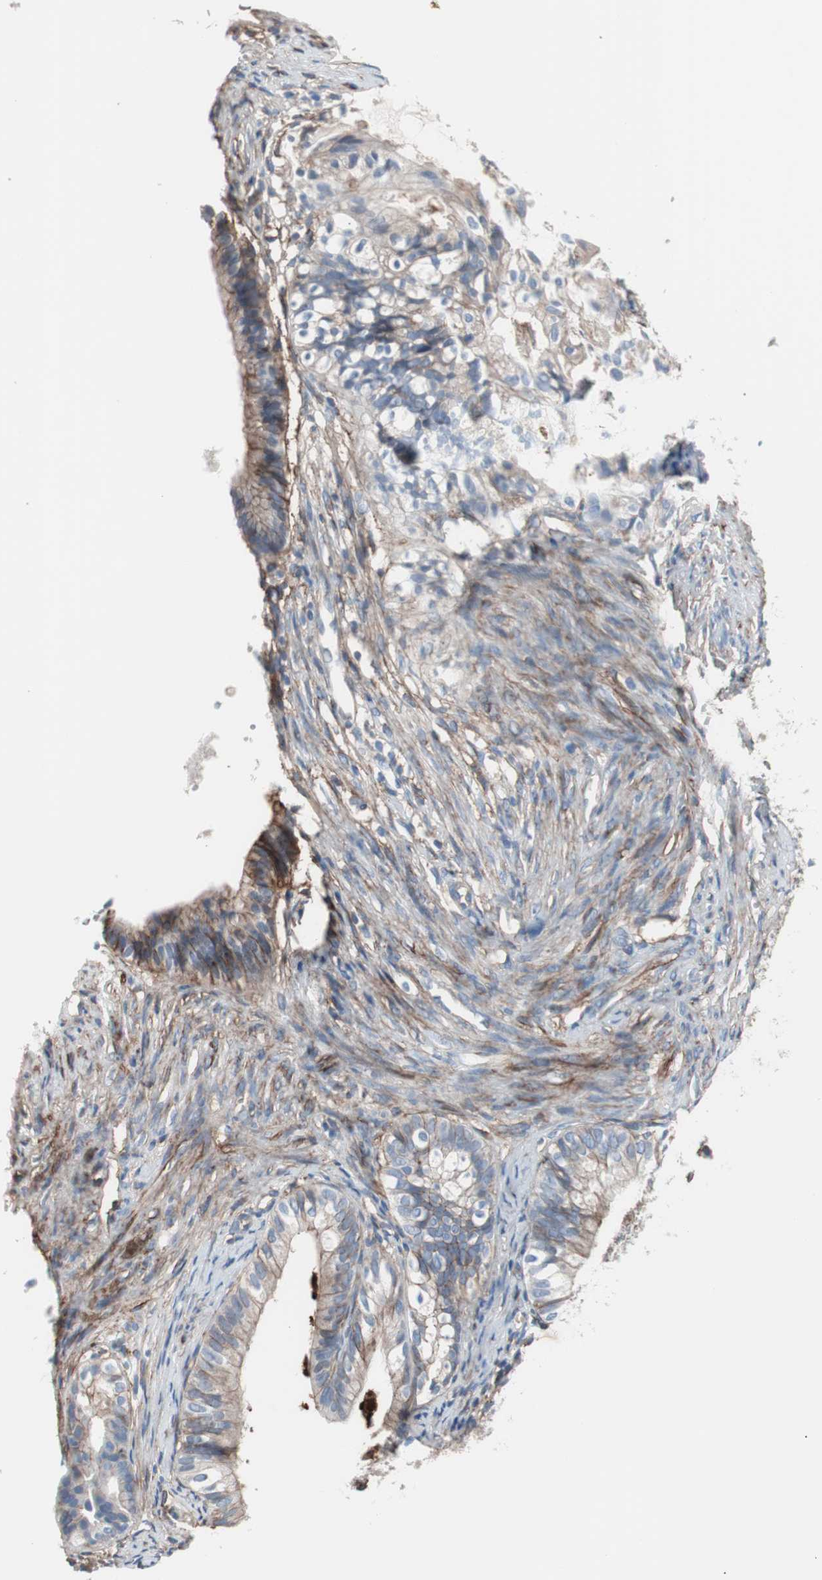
{"staining": {"intensity": "moderate", "quantity": "25%-75%", "location": "cytoplasmic/membranous"}, "tissue": "cervical cancer", "cell_type": "Tumor cells", "image_type": "cancer", "snomed": [{"axis": "morphology", "description": "Normal tissue, NOS"}, {"axis": "morphology", "description": "Adenocarcinoma, NOS"}, {"axis": "topography", "description": "Cervix"}, {"axis": "topography", "description": "Endometrium"}], "caption": "Moderate cytoplasmic/membranous protein staining is seen in about 25%-75% of tumor cells in cervical cancer.", "gene": "CD81", "patient": {"sex": "female", "age": 86}}